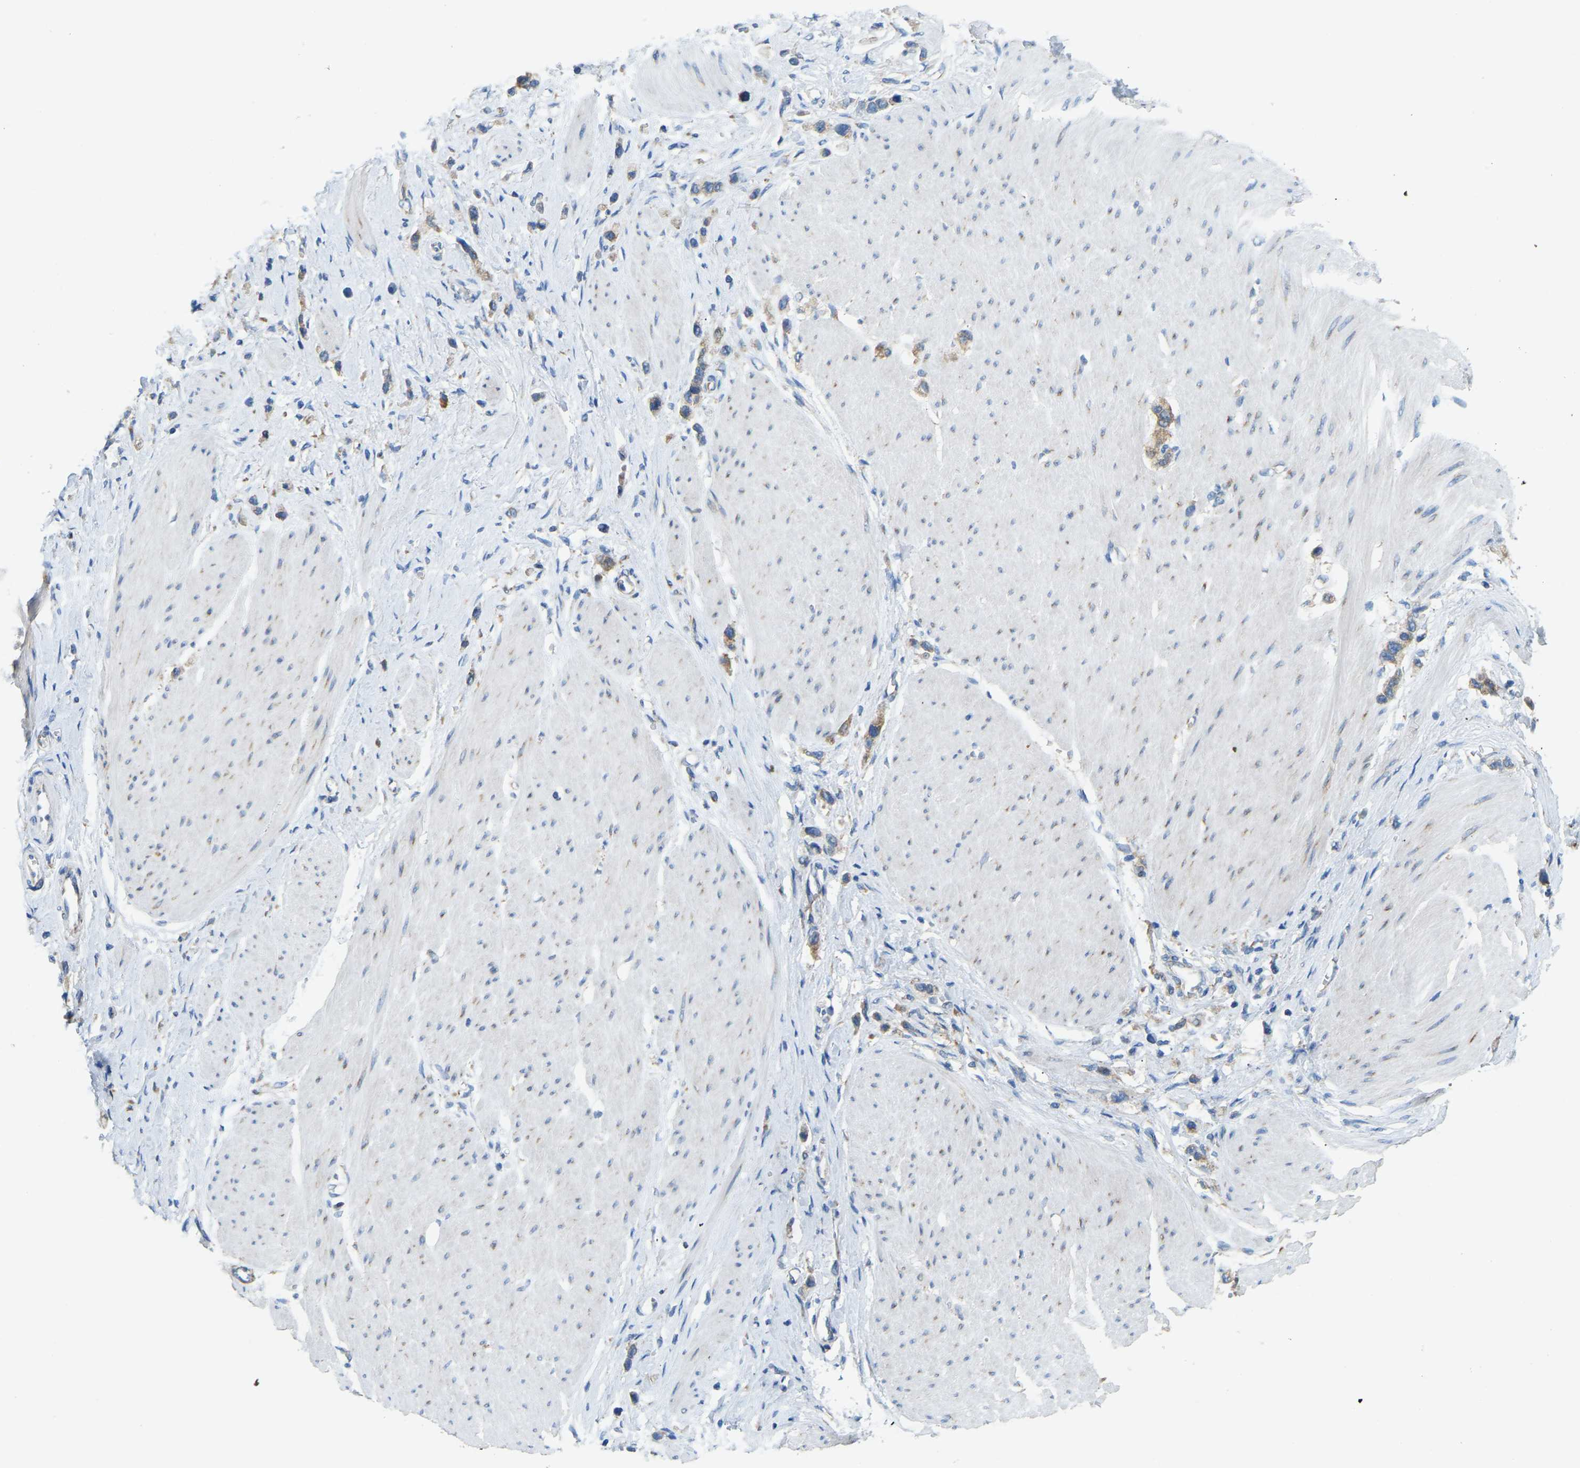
{"staining": {"intensity": "weak", "quantity": "25%-75%", "location": "cytoplasmic/membranous"}, "tissue": "stomach cancer", "cell_type": "Tumor cells", "image_type": "cancer", "snomed": [{"axis": "morphology", "description": "Adenocarcinoma, NOS"}, {"axis": "topography", "description": "Stomach"}], "caption": "Human stomach cancer stained with a brown dye shows weak cytoplasmic/membranous positive expression in about 25%-75% of tumor cells.", "gene": "SND1", "patient": {"sex": "female", "age": 65}}